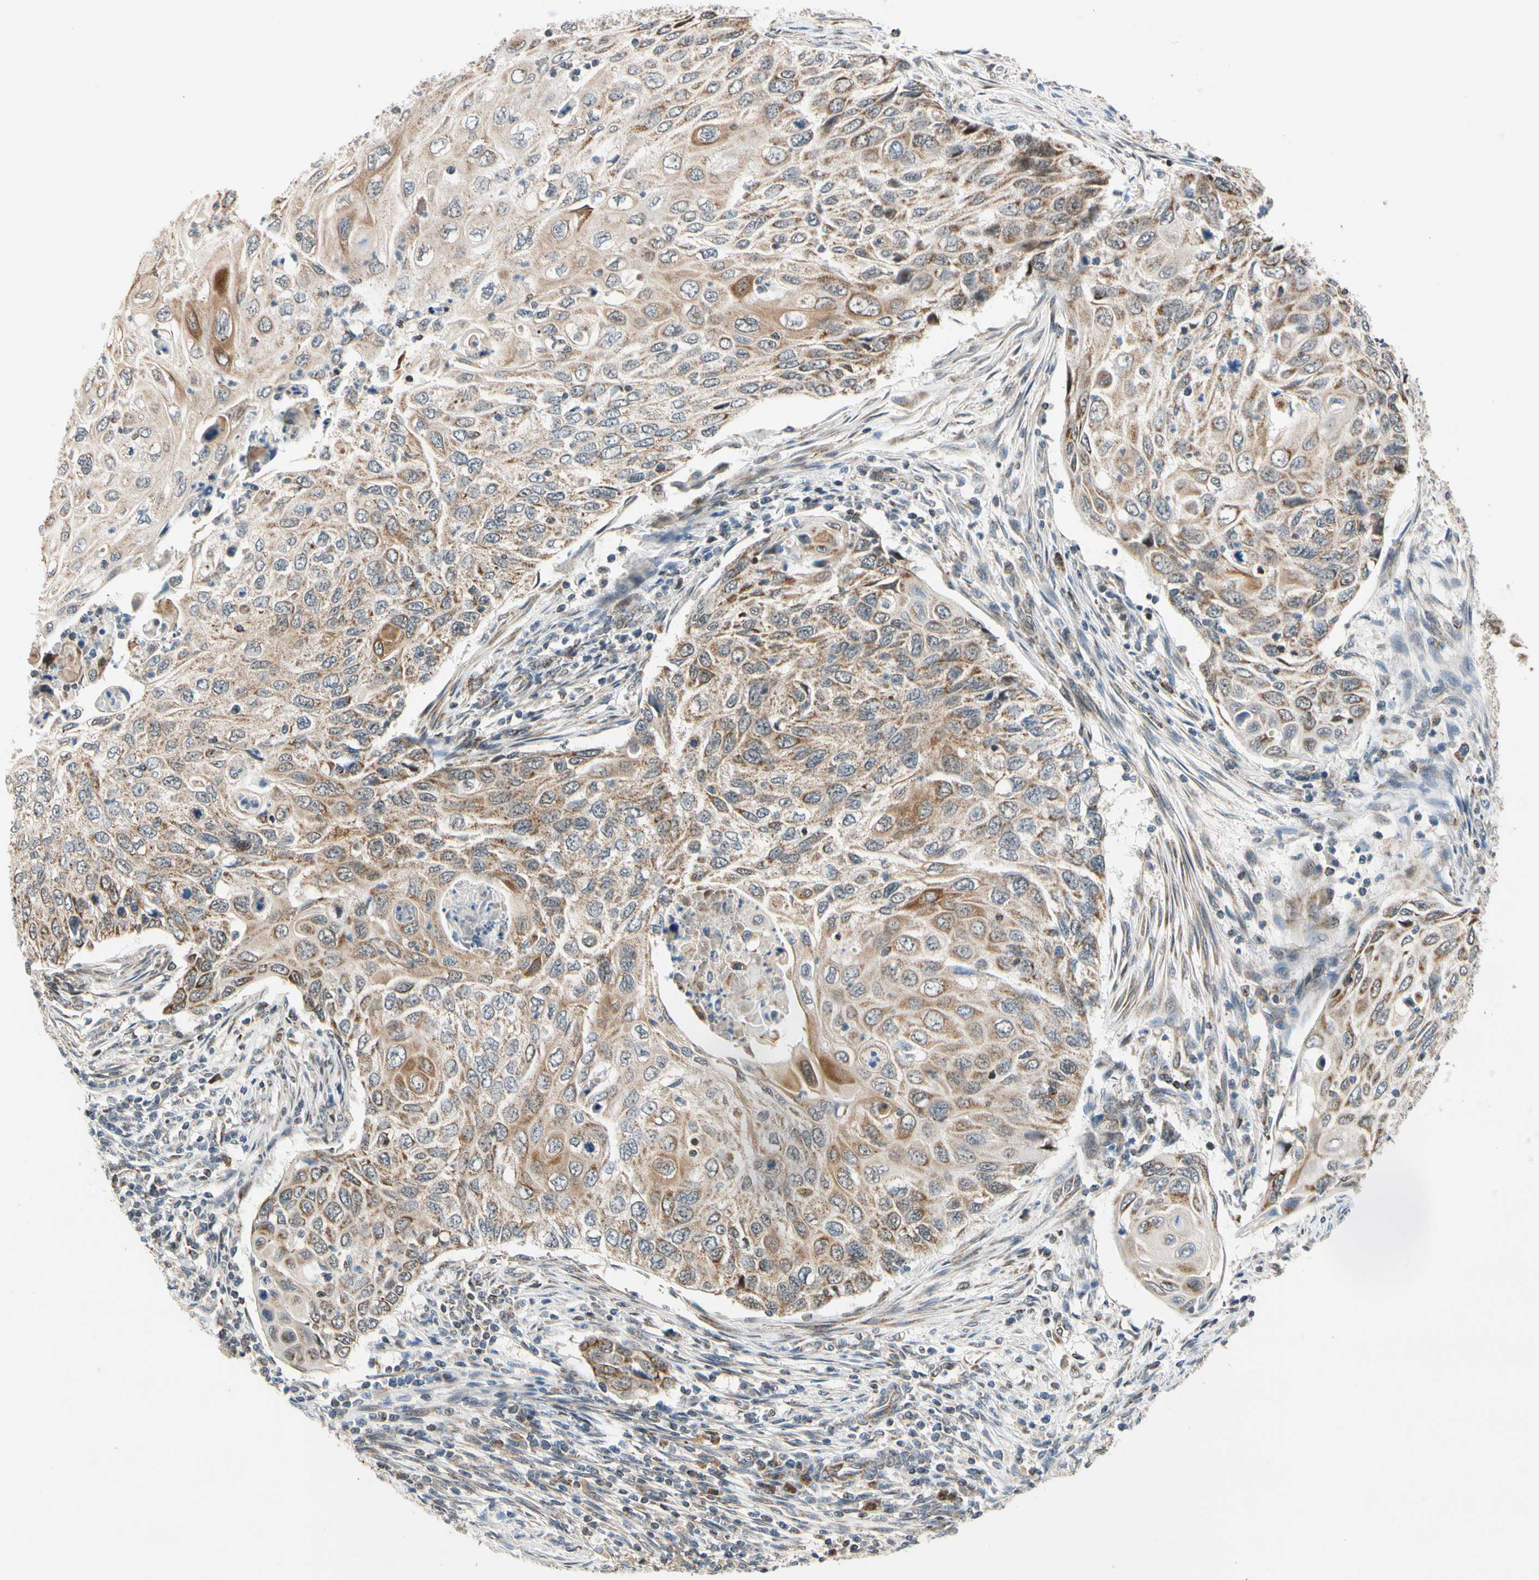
{"staining": {"intensity": "moderate", "quantity": ">75%", "location": "cytoplasmic/membranous"}, "tissue": "cervical cancer", "cell_type": "Tumor cells", "image_type": "cancer", "snomed": [{"axis": "morphology", "description": "Squamous cell carcinoma, NOS"}, {"axis": "topography", "description": "Cervix"}], "caption": "Immunohistochemical staining of squamous cell carcinoma (cervical) shows medium levels of moderate cytoplasmic/membranous staining in approximately >75% of tumor cells. (DAB = brown stain, brightfield microscopy at high magnification).", "gene": "KHDC4", "patient": {"sex": "female", "age": 70}}